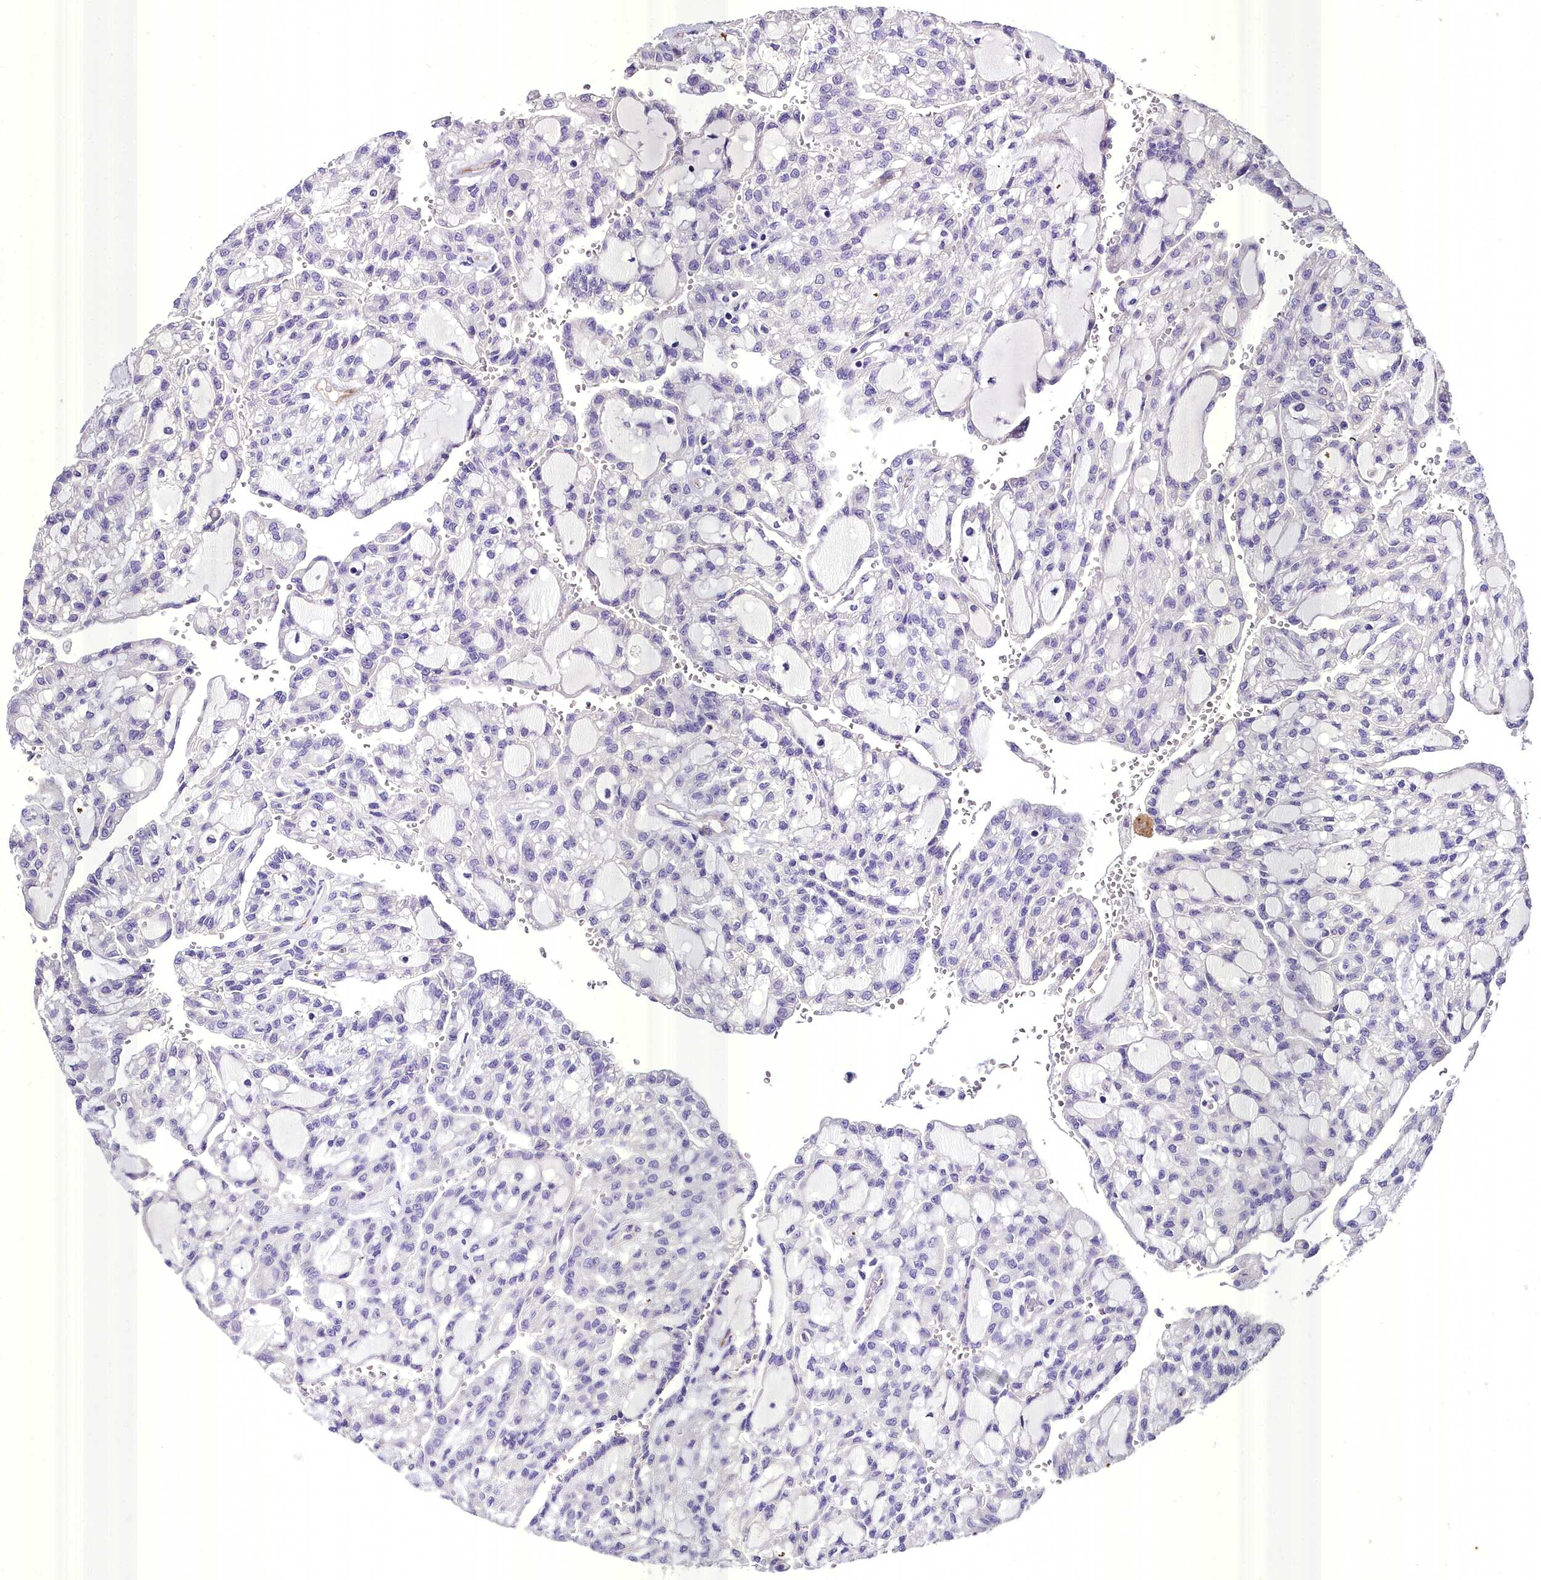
{"staining": {"intensity": "negative", "quantity": "none", "location": "none"}, "tissue": "renal cancer", "cell_type": "Tumor cells", "image_type": "cancer", "snomed": [{"axis": "morphology", "description": "Adenocarcinoma, NOS"}, {"axis": "topography", "description": "Kidney"}], "caption": "Immunohistochemical staining of human renal cancer demonstrates no significant staining in tumor cells.", "gene": "MS4A18", "patient": {"sex": "male", "age": 63}}